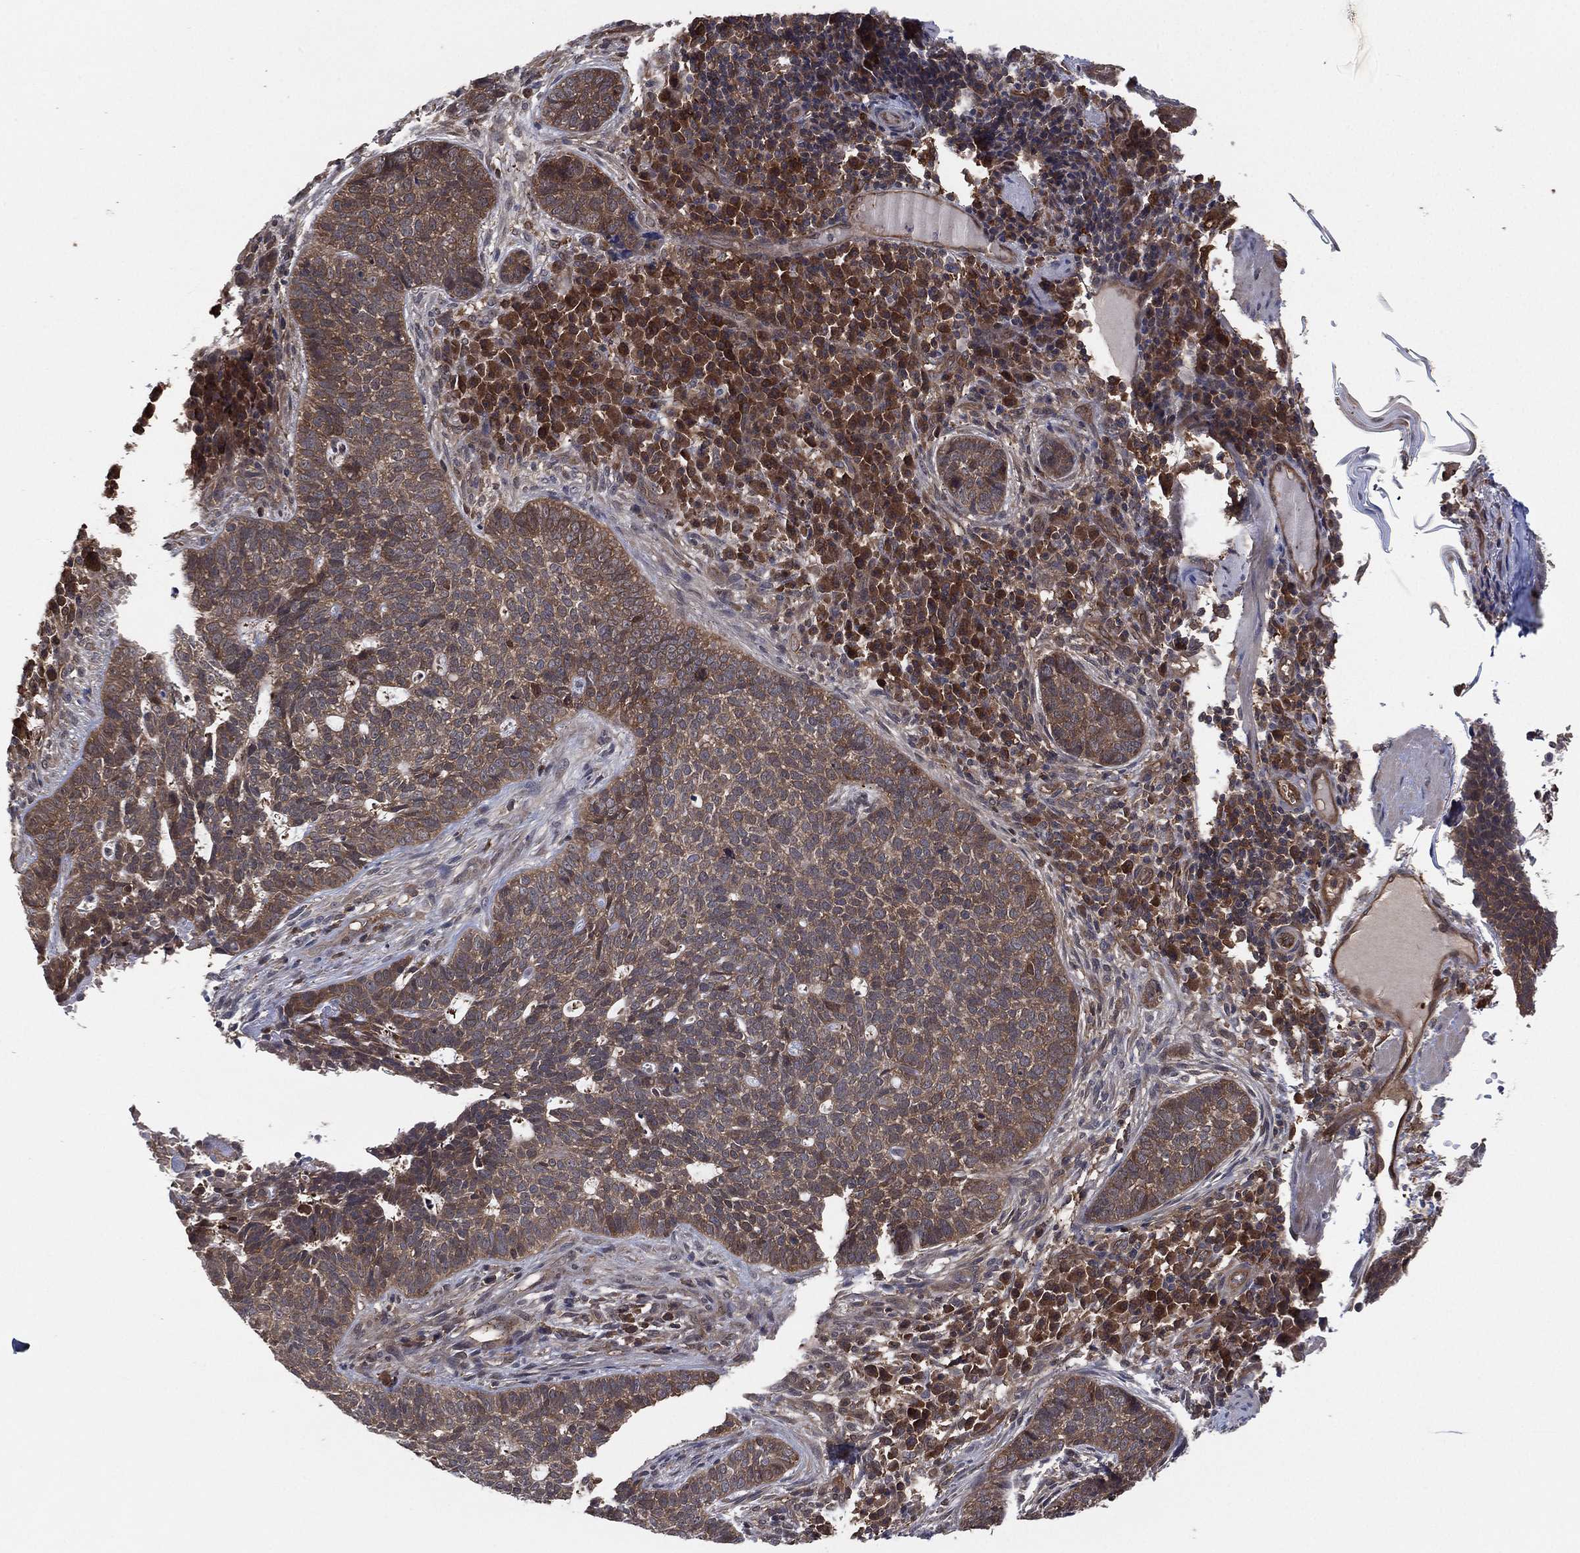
{"staining": {"intensity": "moderate", "quantity": ">75%", "location": "cytoplasmic/membranous"}, "tissue": "skin cancer", "cell_type": "Tumor cells", "image_type": "cancer", "snomed": [{"axis": "morphology", "description": "Basal cell carcinoma"}, {"axis": "topography", "description": "Skin"}], "caption": "A brown stain highlights moderate cytoplasmic/membranous expression of a protein in human basal cell carcinoma (skin) tumor cells.", "gene": "PSMG4", "patient": {"sex": "female", "age": 69}}